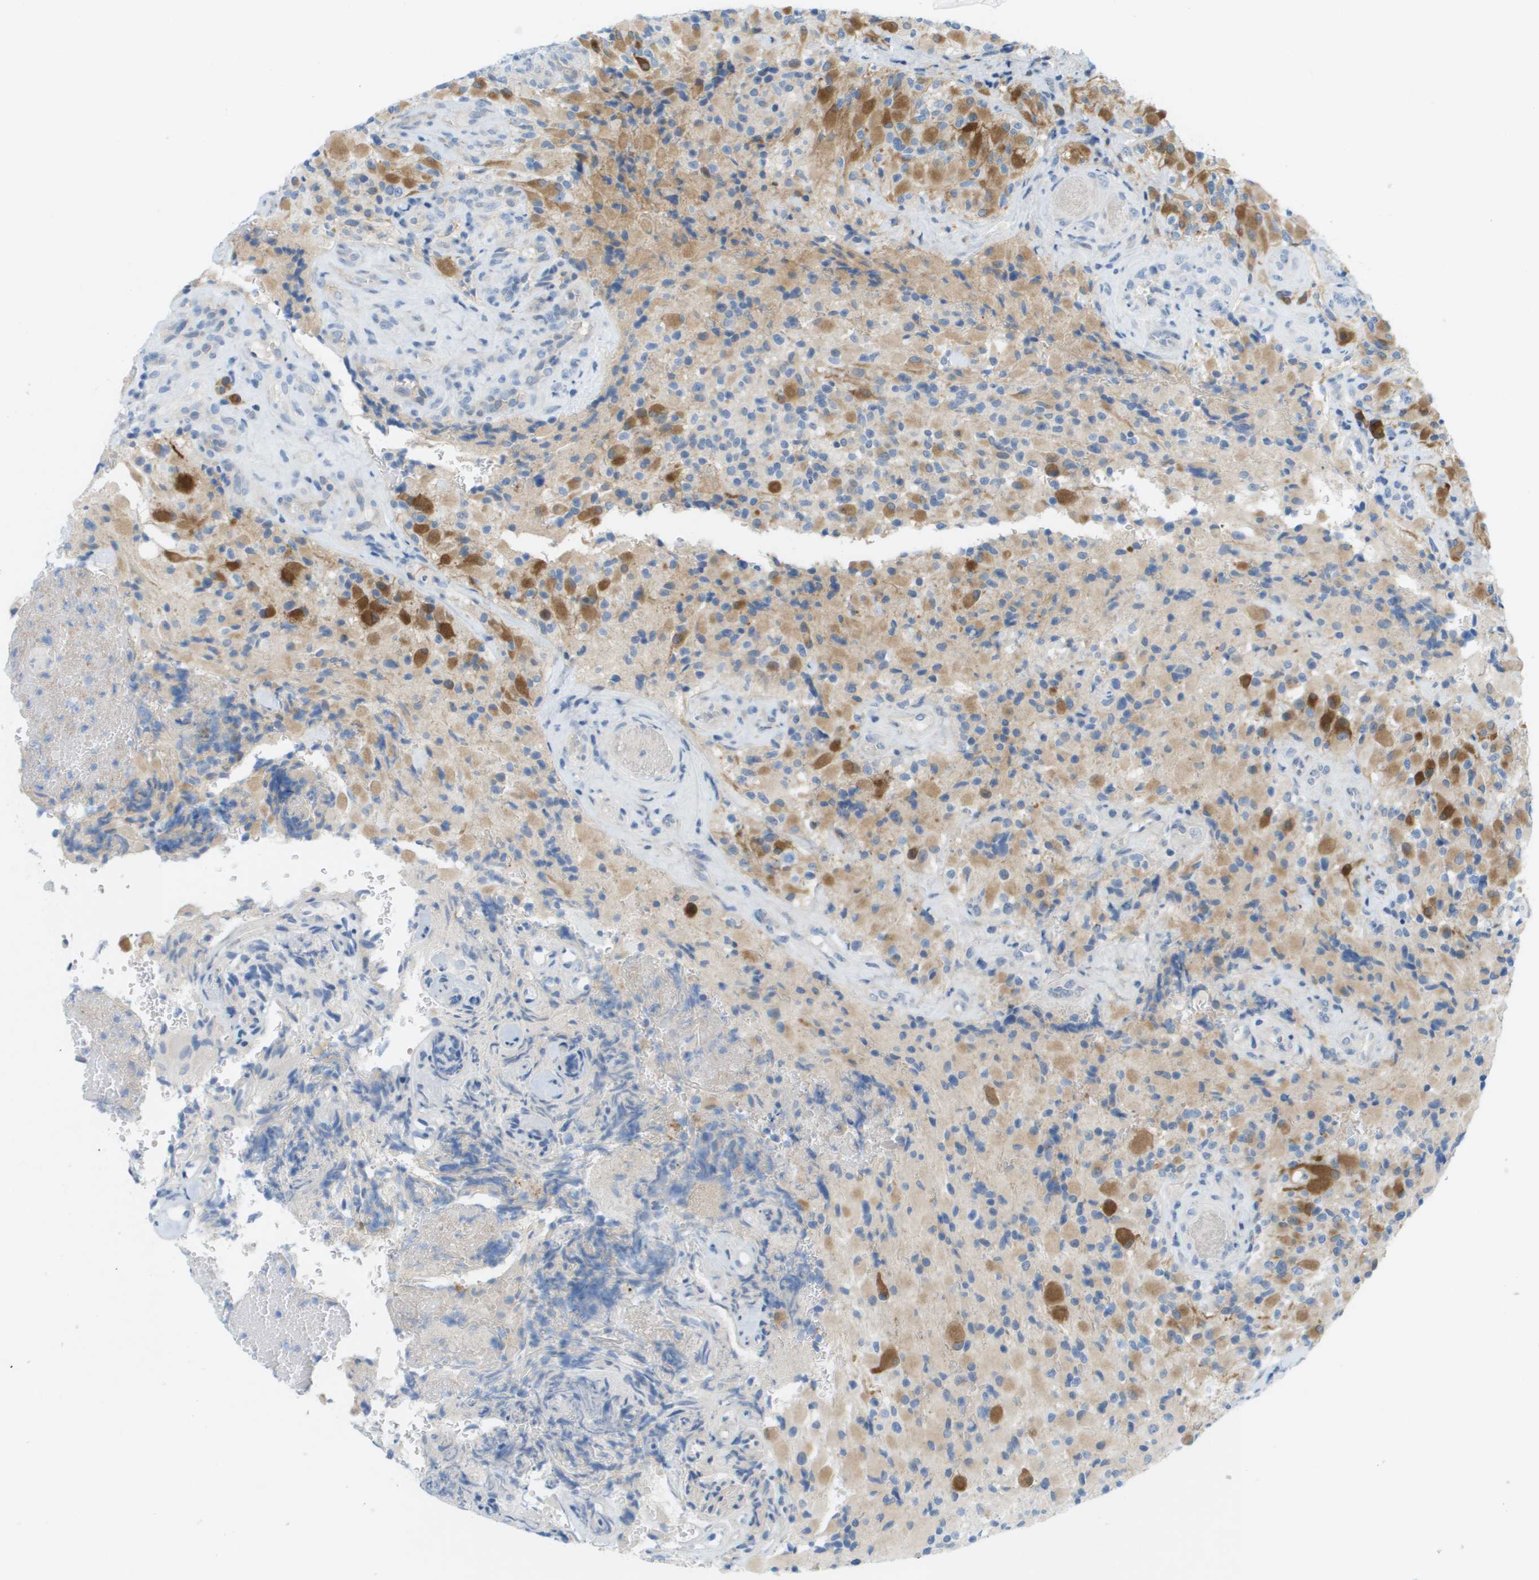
{"staining": {"intensity": "strong", "quantity": ">75%", "location": "cytoplasmic/membranous"}, "tissue": "glioma", "cell_type": "Tumor cells", "image_type": "cancer", "snomed": [{"axis": "morphology", "description": "Glioma, malignant, High grade"}, {"axis": "topography", "description": "Brain"}], "caption": "DAB immunohistochemical staining of human glioma demonstrates strong cytoplasmic/membranous protein expression in about >75% of tumor cells.", "gene": "CUL9", "patient": {"sex": "male", "age": 71}}